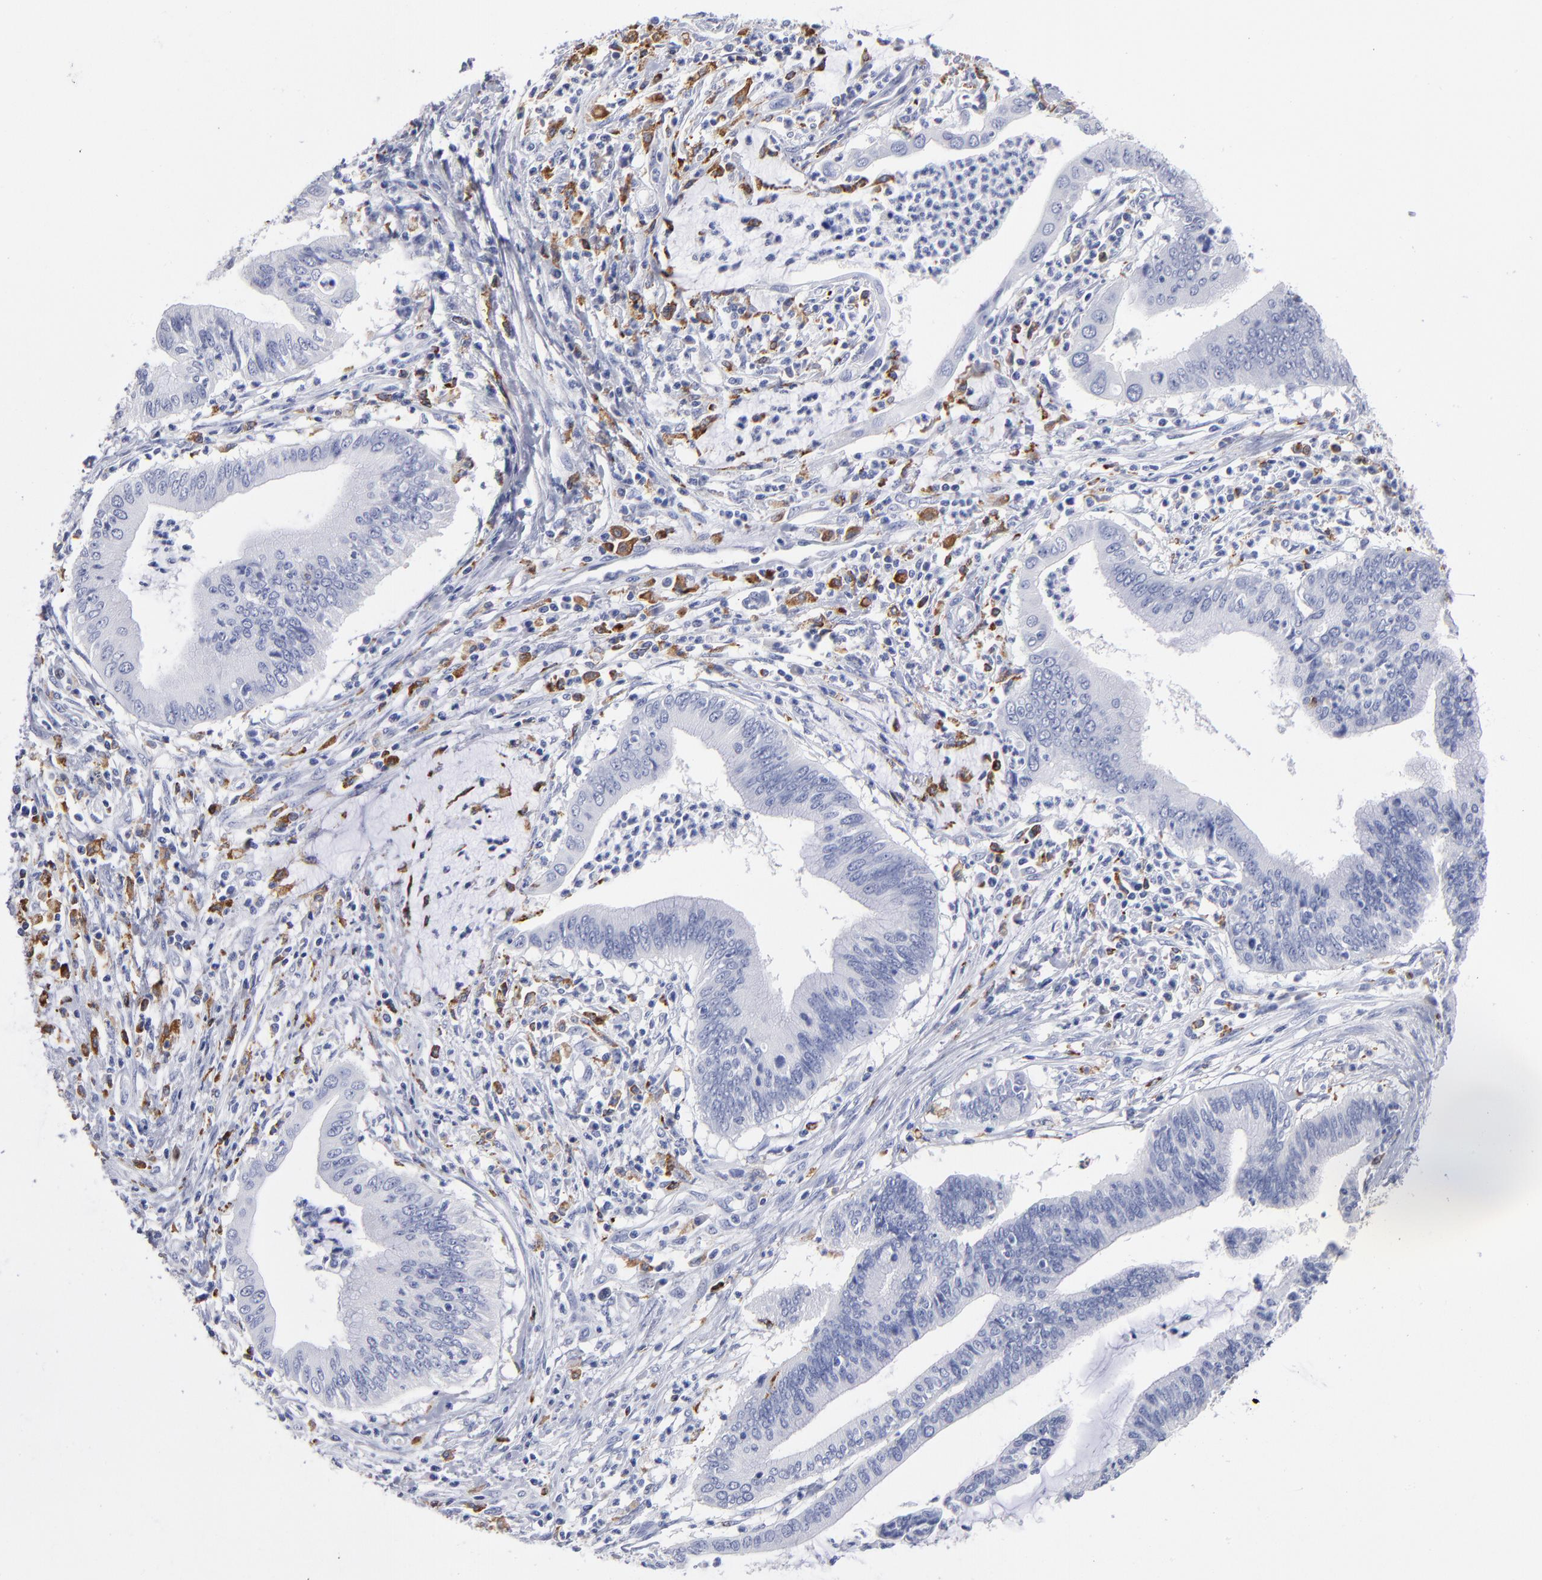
{"staining": {"intensity": "negative", "quantity": "none", "location": "none"}, "tissue": "cervical cancer", "cell_type": "Tumor cells", "image_type": "cancer", "snomed": [{"axis": "morphology", "description": "Adenocarcinoma, NOS"}, {"axis": "topography", "description": "Cervix"}], "caption": "Protein analysis of cervical adenocarcinoma reveals no significant positivity in tumor cells.", "gene": "CD180", "patient": {"sex": "female", "age": 36}}